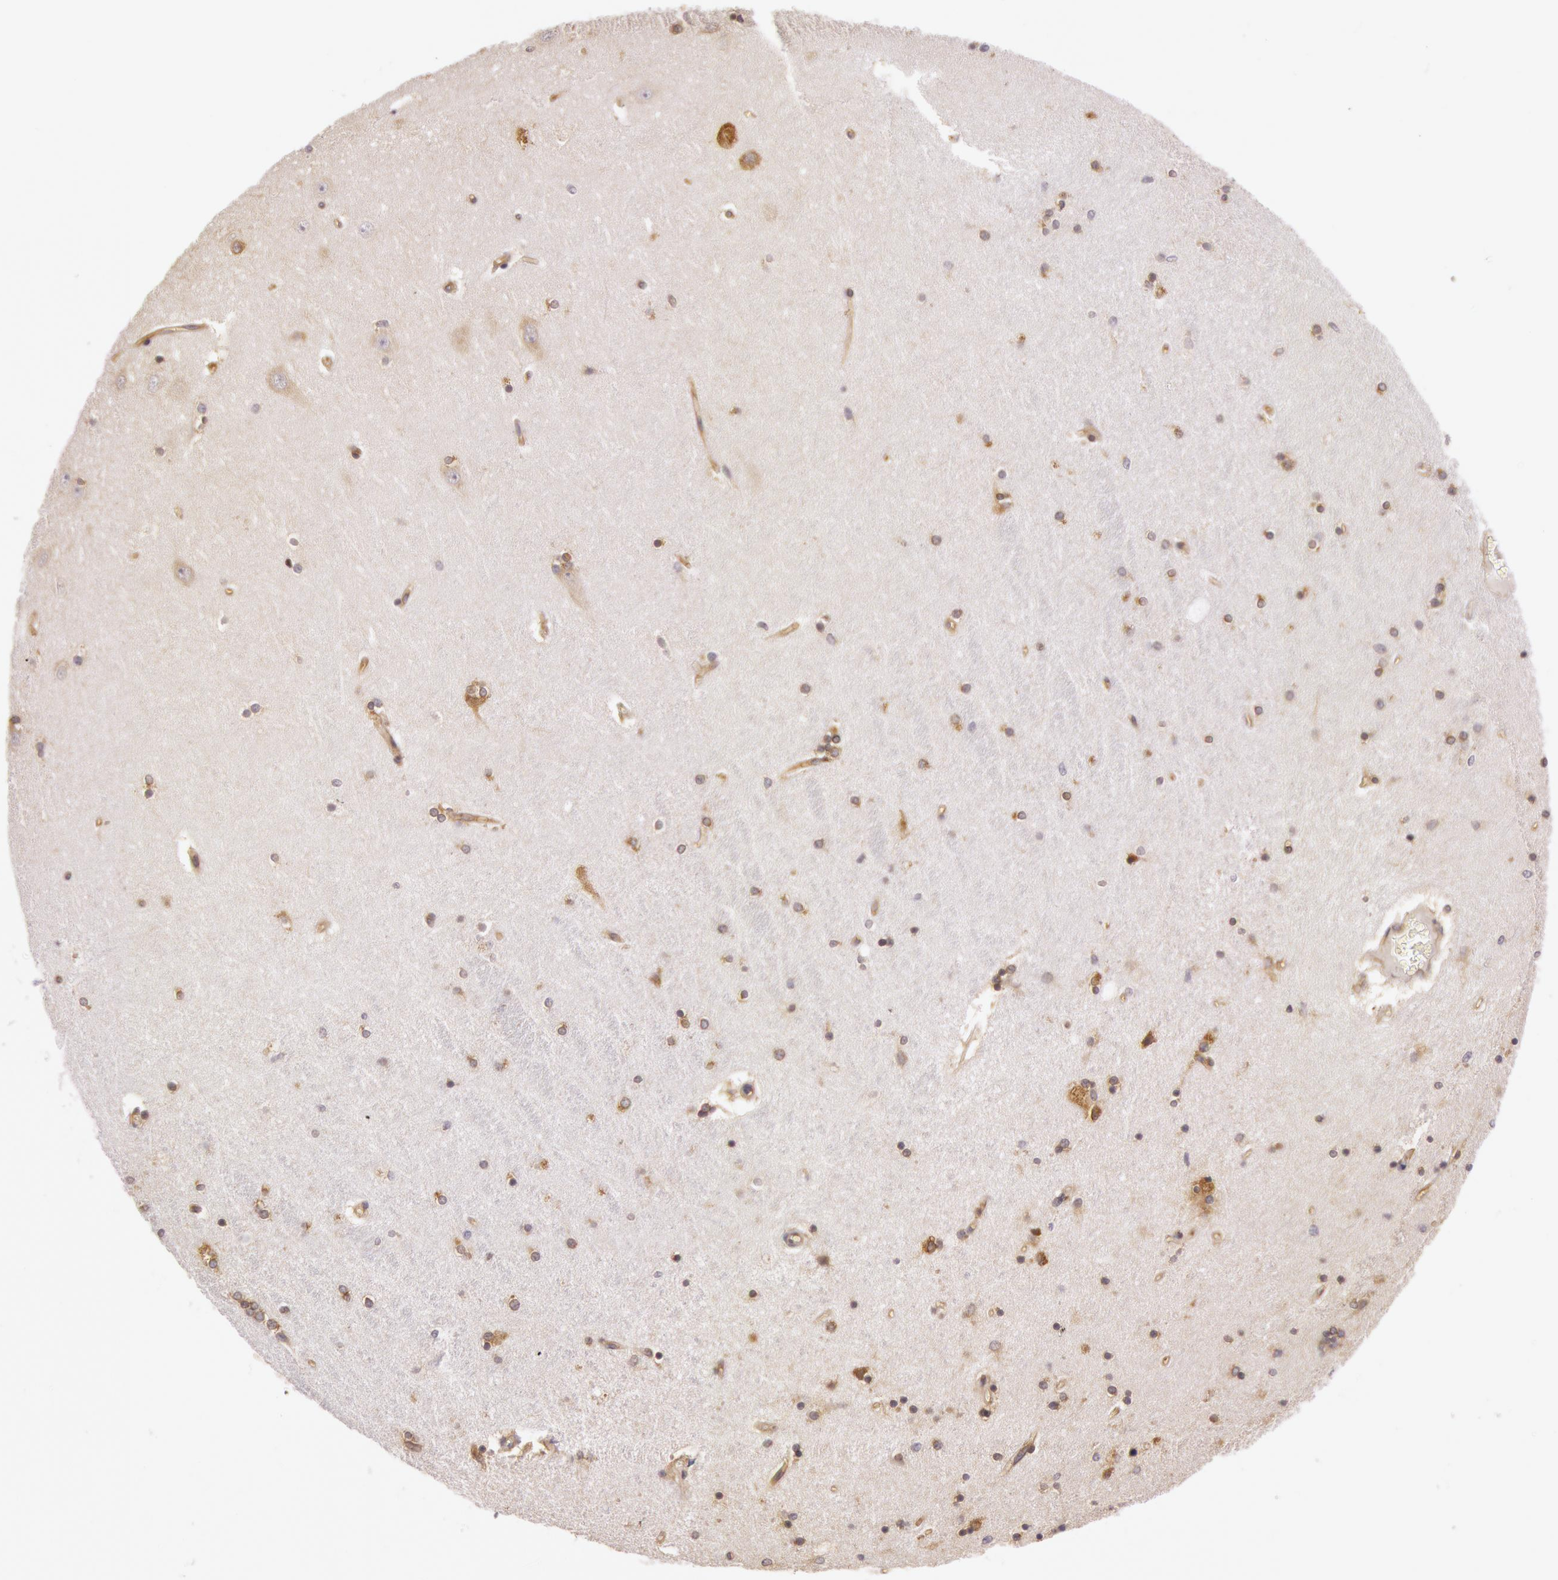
{"staining": {"intensity": "moderate", "quantity": ">75%", "location": "cytoplasmic/membranous"}, "tissue": "hippocampus", "cell_type": "Glial cells", "image_type": "normal", "snomed": [{"axis": "morphology", "description": "Normal tissue, NOS"}, {"axis": "topography", "description": "Hippocampus"}], "caption": "IHC (DAB (3,3'-diaminobenzidine)) staining of benign human hippocampus shows moderate cytoplasmic/membranous protein staining in about >75% of glial cells. (IHC, brightfield microscopy, high magnification).", "gene": "CHUK", "patient": {"sex": "female", "age": 54}}